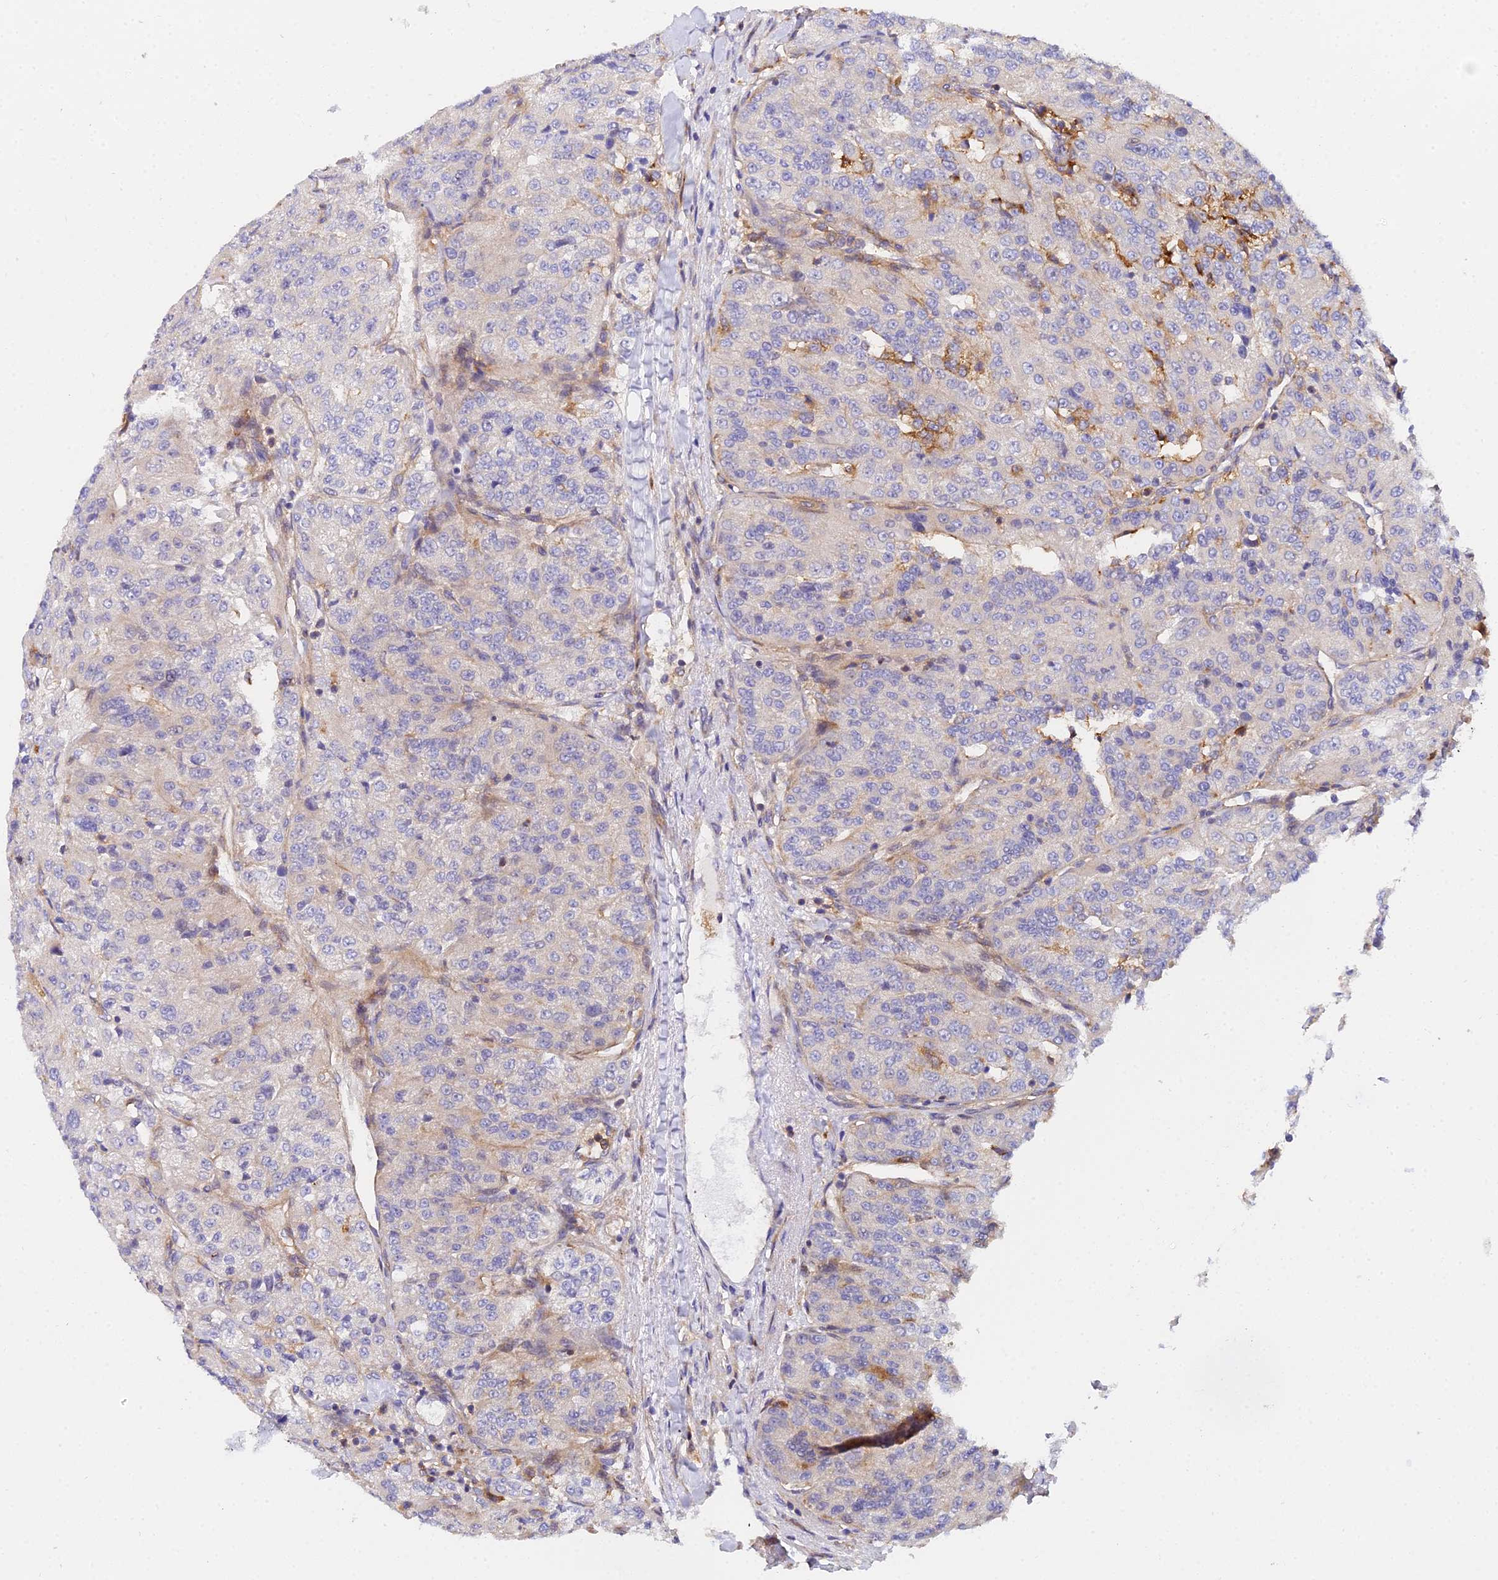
{"staining": {"intensity": "negative", "quantity": "none", "location": "none"}, "tissue": "renal cancer", "cell_type": "Tumor cells", "image_type": "cancer", "snomed": [{"axis": "morphology", "description": "Adenocarcinoma, NOS"}, {"axis": "topography", "description": "Kidney"}], "caption": "High power microscopy image of an immunohistochemistry (IHC) micrograph of adenocarcinoma (renal), revealing no significant staining in tumor cells. (Brightfield microscopy of DAB IHC at high magnification).", "gene": "GNG5B", "patient": {"sex": "female", "age": 63}}